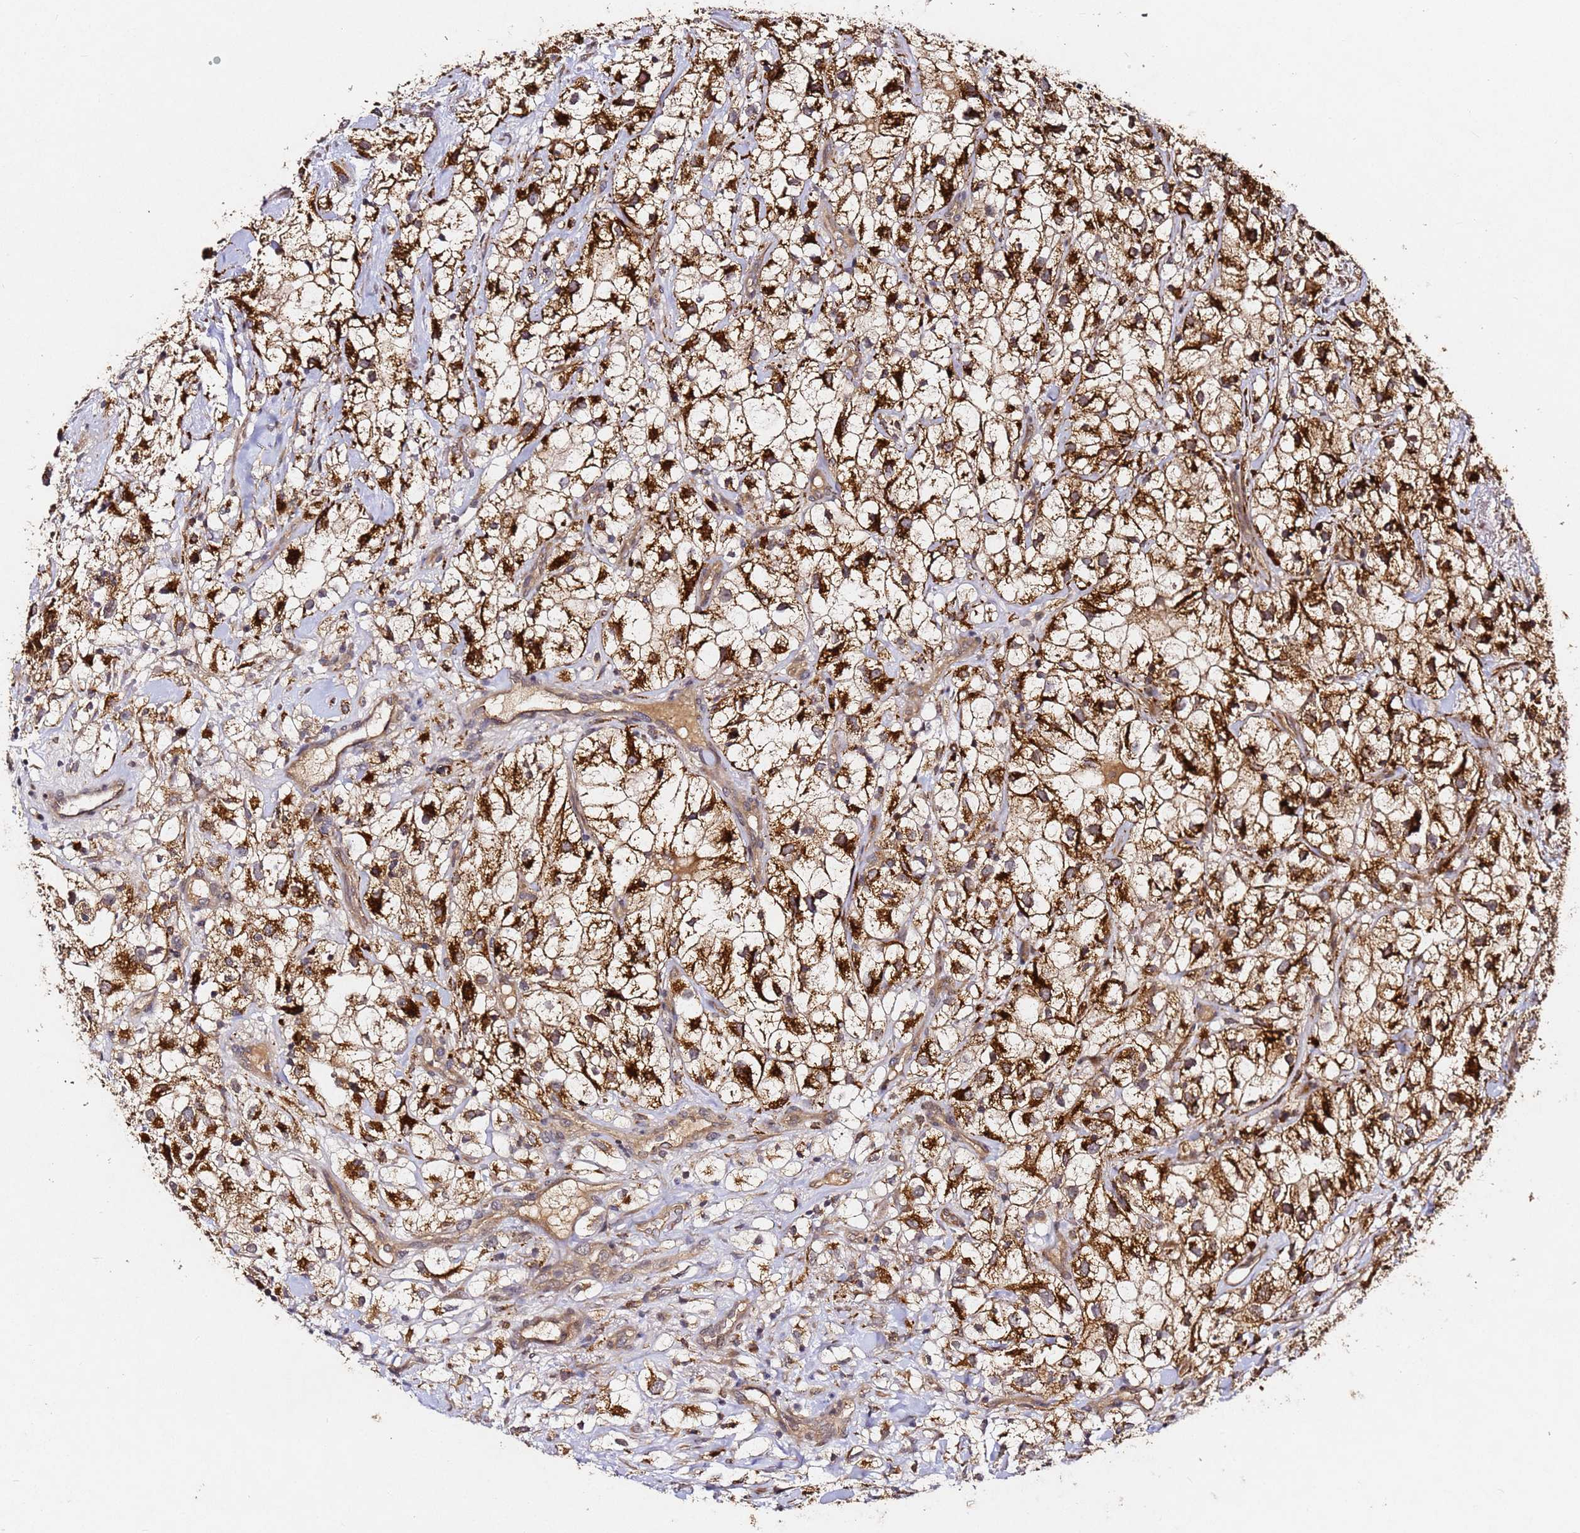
{"staining": {"intensity": "strong", "quantity": ">75%", "location": "cytoplasmic/membranous"}, "tissue": "renal cancer", "cell_type": "Tumor cells", "image_type": "cancer", "snomed": [{"axis": "morphology", "description": "Adenocarcinoma, NOS"}, {"axis": "topography", "description": "Kidney"}], "caption": "Immunohistochemical staining of human adenocarcinoma (renal) reveals strong cytoplasmic/membranous protein positivity in about >75% of tumor cells.", "gene": "ALG11", "patient": {"sex": "male", "age": 59}}